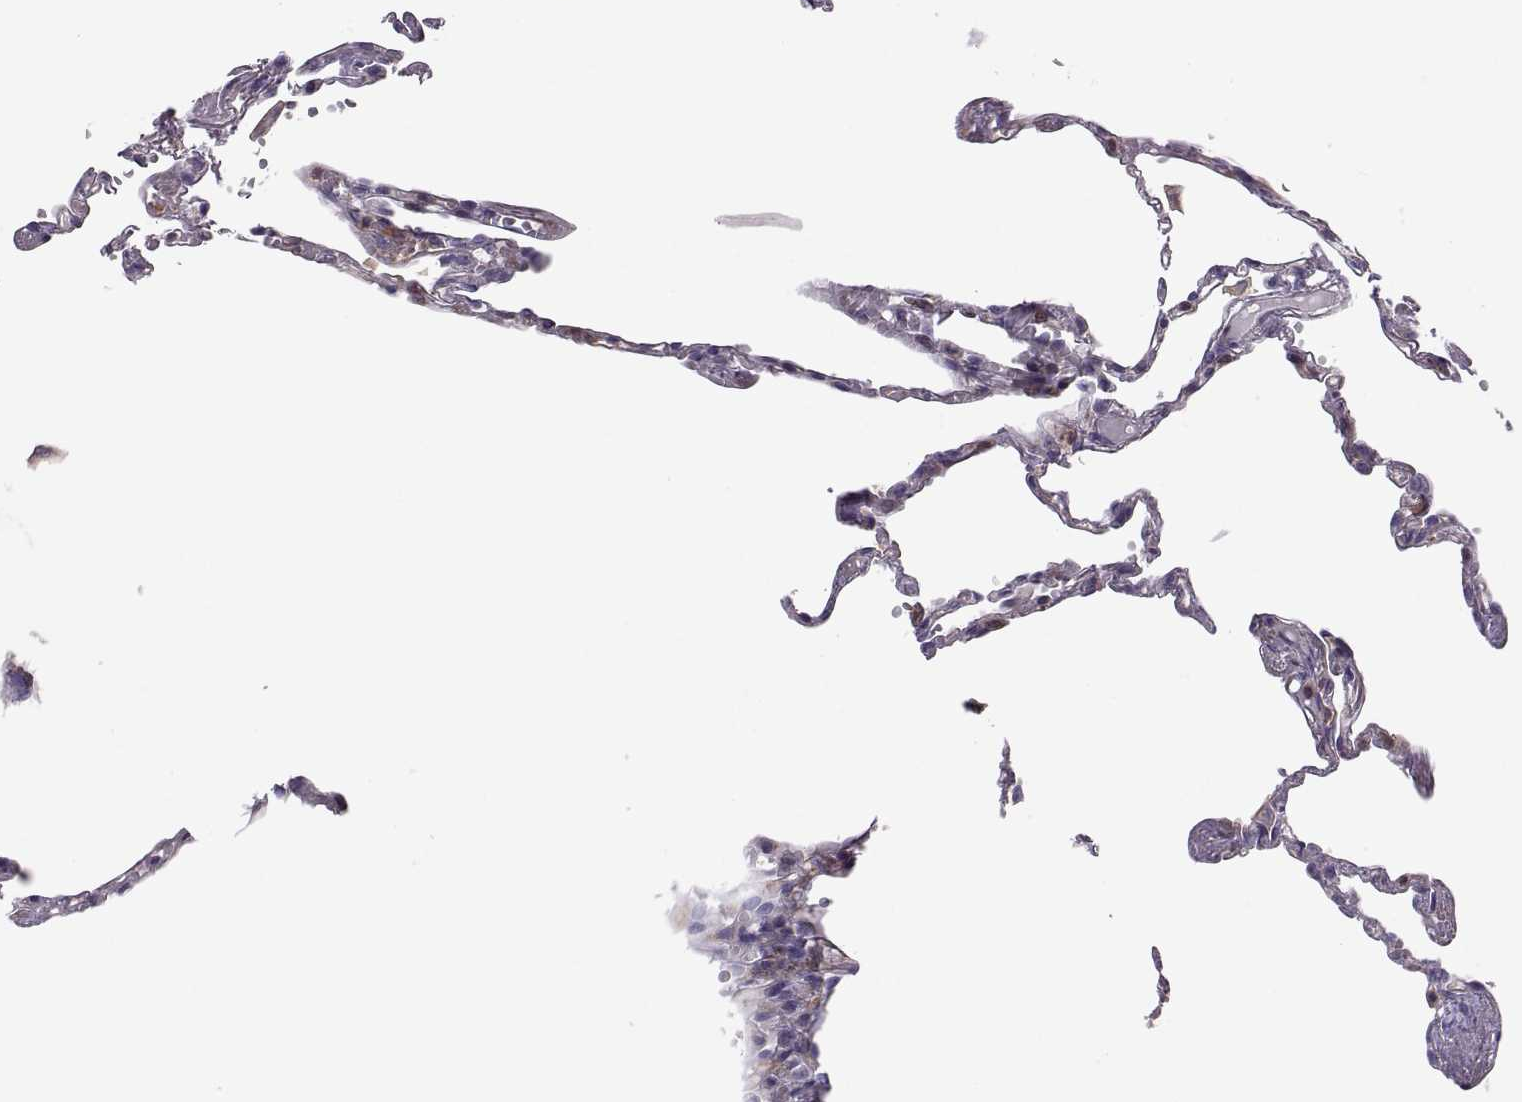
{"staining": {"intensity": "negative", "quantity": "none", "location": "none"}, "tissue": "lung", "cell_type": "Alveolar cells", "image_type": "normal", "snomed": [{"axis": "morphology", "description": "Normal tissue, NOS"}, {"axis": "topography", "description": "Lung"}], "caption": "DAB immunohistochemical staining of normal lung shows no significant staining in alveolar cells. The staining is performed using DAB (3,3'-diaminobenzidine) brown chromogen with nuclei counter-stained in using hematoxylin.", "gene": "SPATA32", "patient": {"sex": "male", "age": 78}}